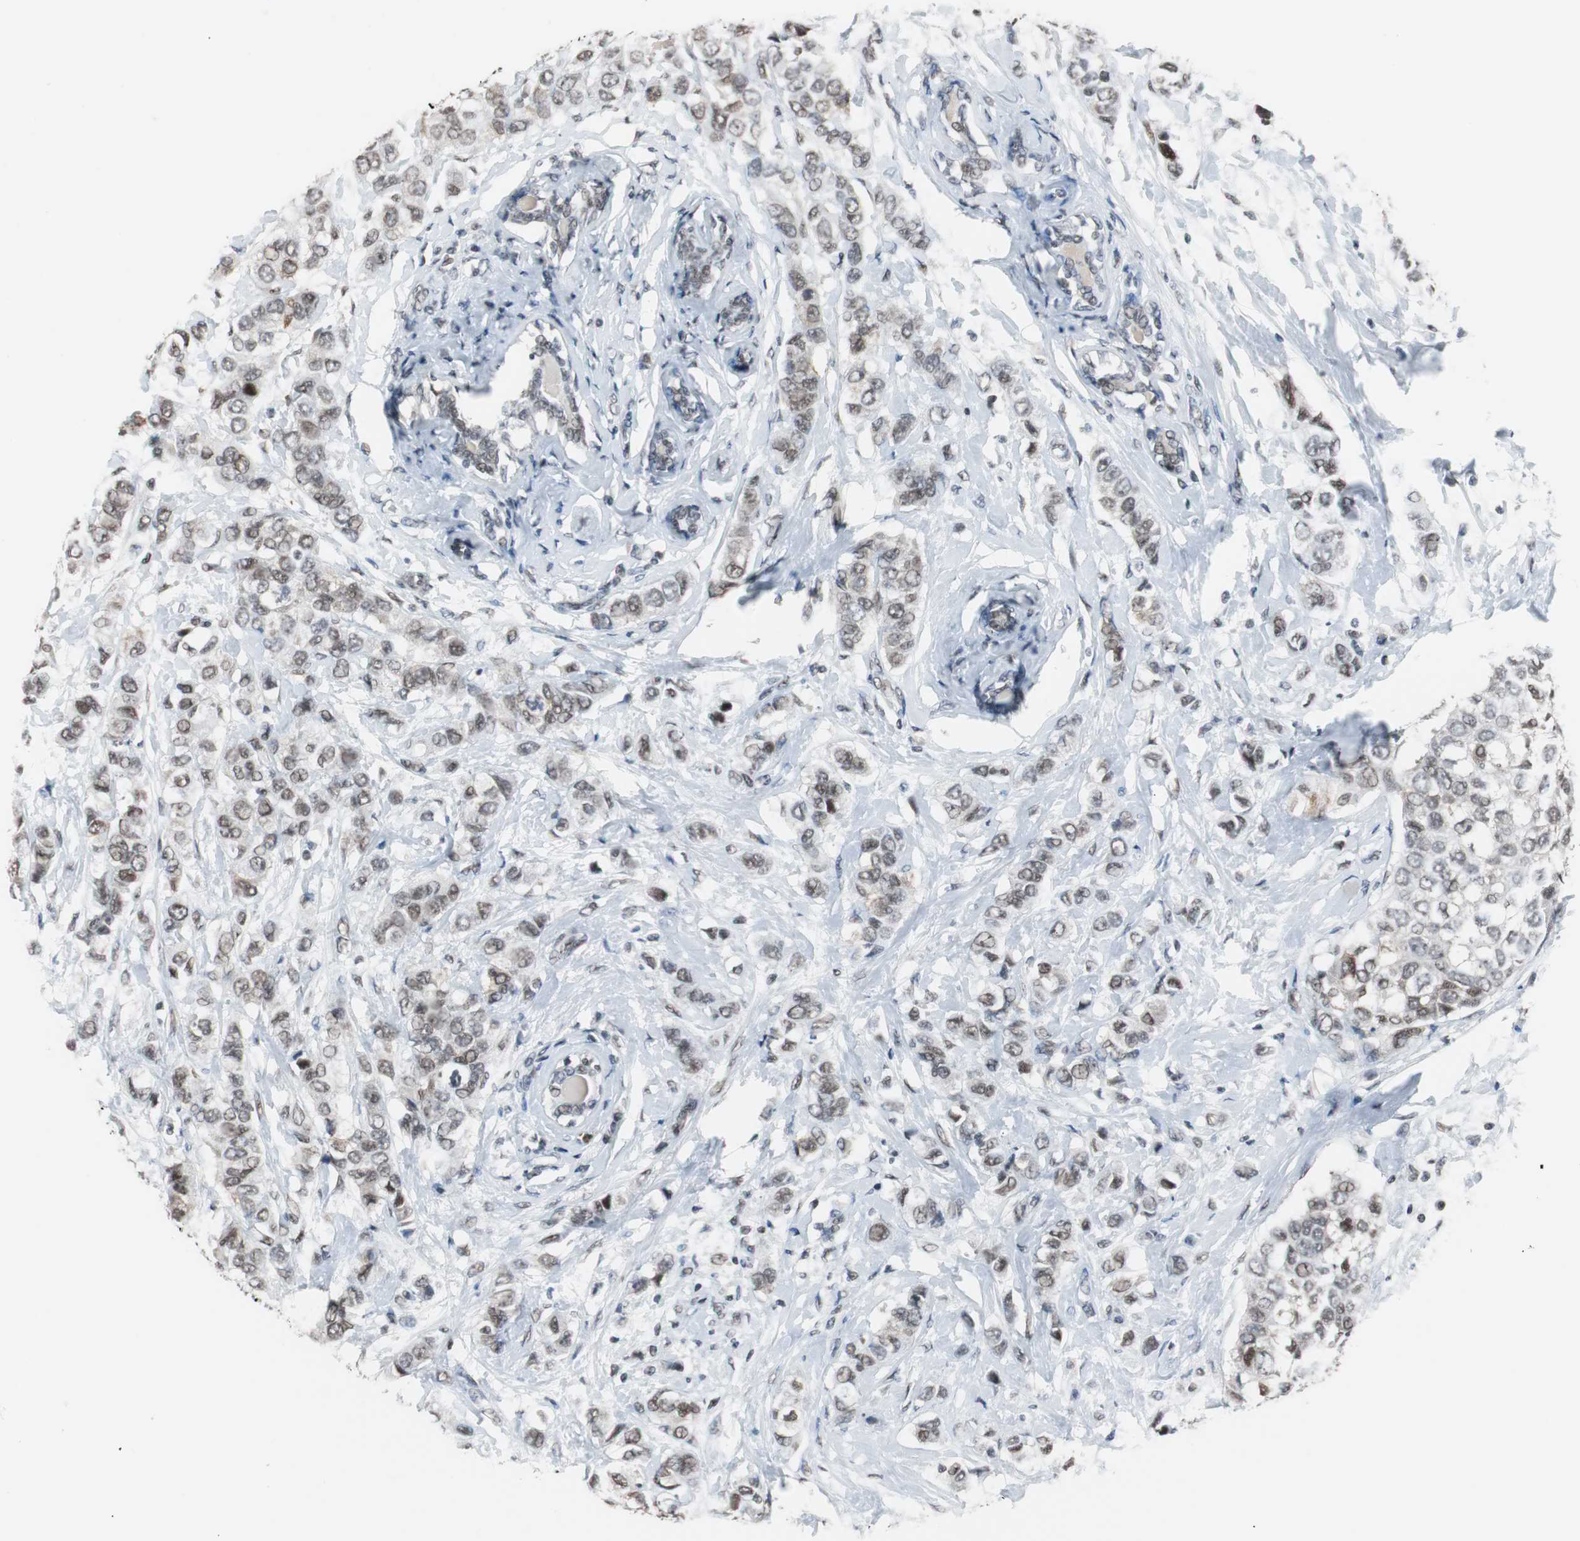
{"staining": {"intensity": "moderate", "quantity": ">75%", "location": "nuclear"}, "tissue": "breast cancer", "cell_type": "Tumor cells", "image_type": "cancer", "snomed": [{"axis": "morphology", "description": "Duct carcinoma"}, {"axis": "topography", "description": "Breast"}], "caption": "An image of human breast cancer (intraductal carcinoma) stained for a protein reveals moderate nuclear brown staining in tumor cells. Nuclei are stained in blue.", "gene": "TAF7", "patient": {"sex": "female", "age": 50}}